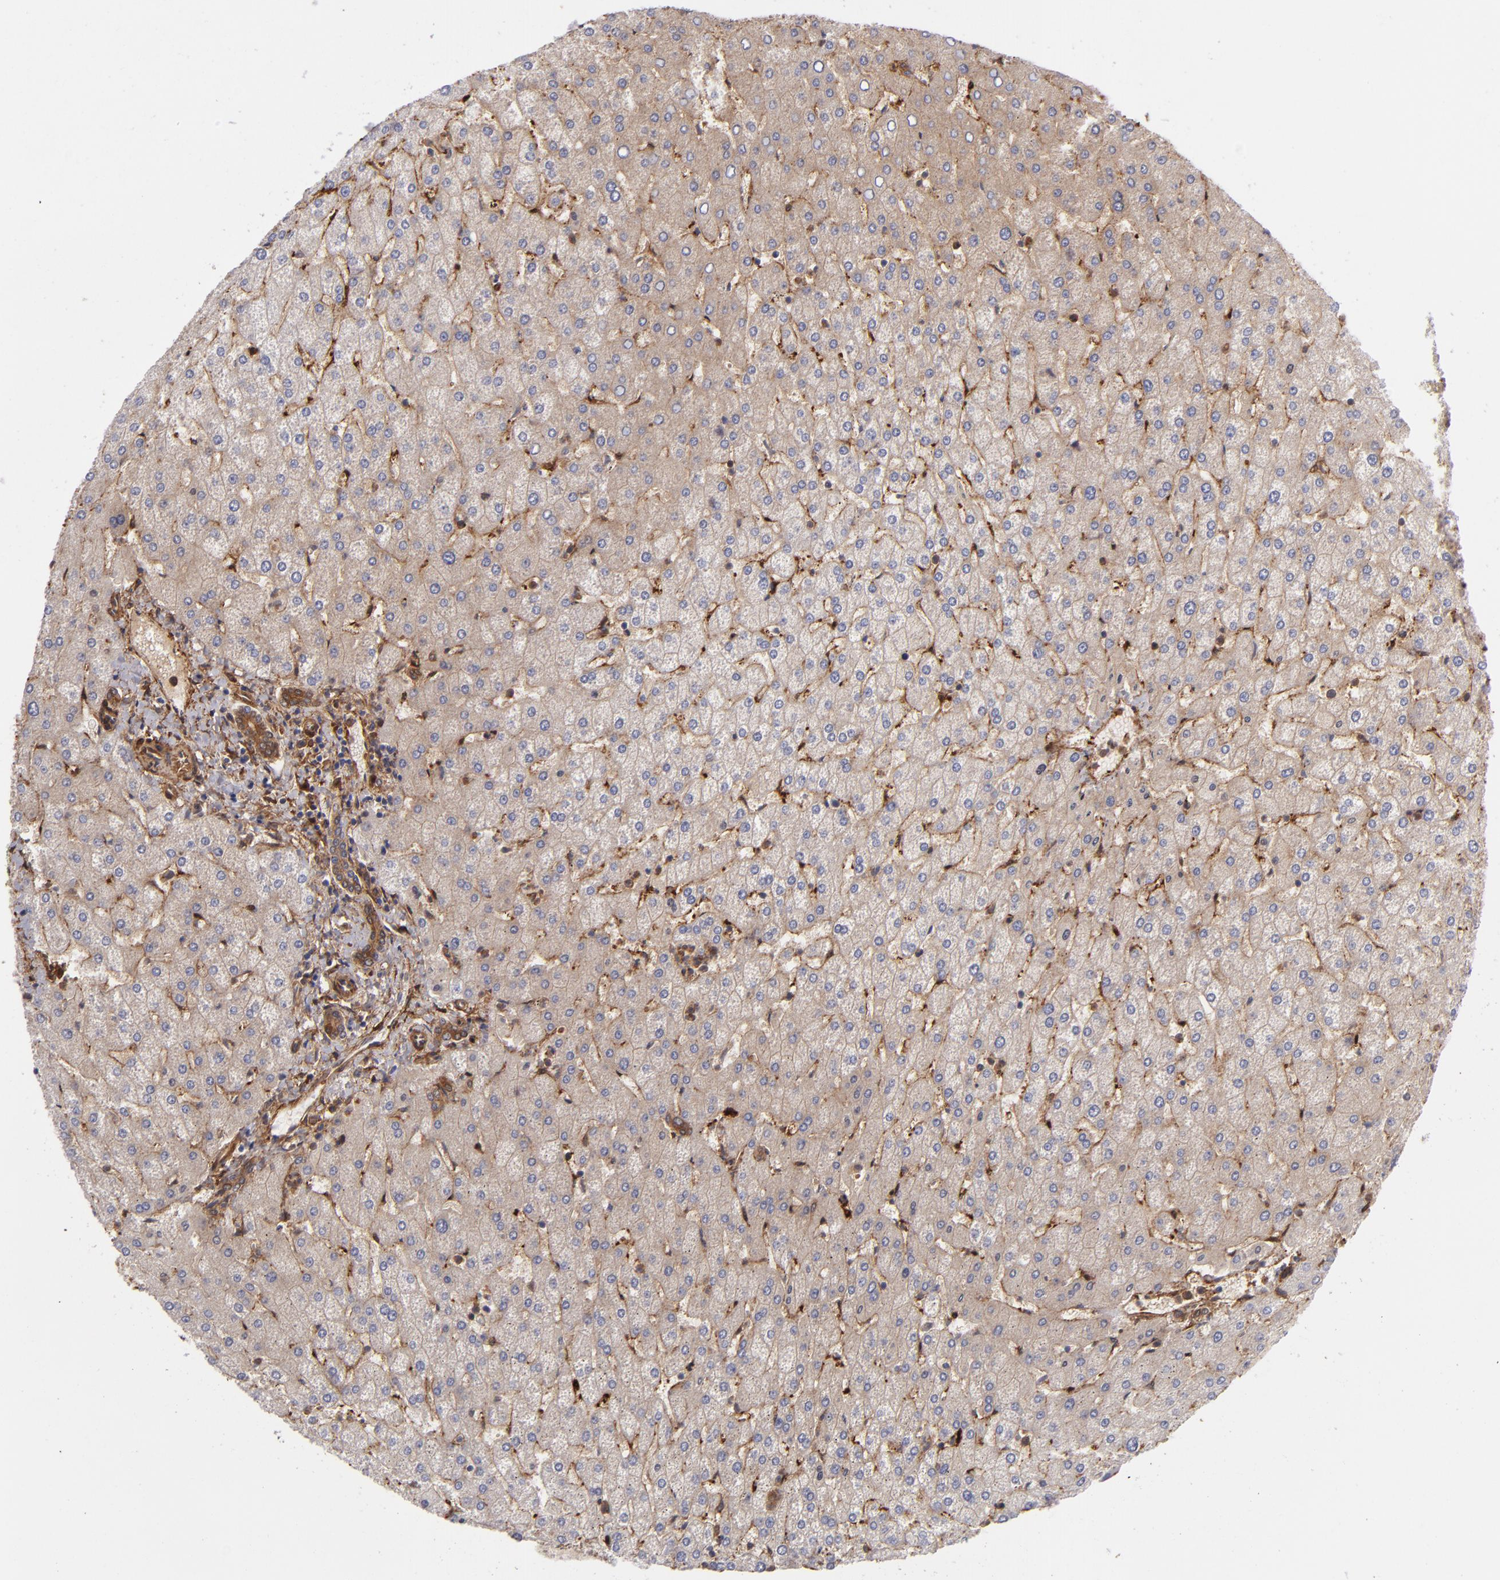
{"staining": {"intensity": "weak", "quantity": ">75%", "location": "cytoplasmic/membranous"}, "tissue": "liver", "cell_type": "Cholangiocytes", "image_type": "normal", "snomed": [{"axis": "morphology", "description": "Normal tissue, NOS"}, {"axis": "topography", "description": "Liver"}], "caption": "Immunohistochemistry (IHC) image of normal liver: liver stained using IHC shows low levels of weak protein expression localized specifically in the cytoplasmic/membranous of cholangiocytes, appearing as a cytoplasmic/membranous brown color.", "gene": "VCL", "patient": {"sex": "female", "age": 32}}